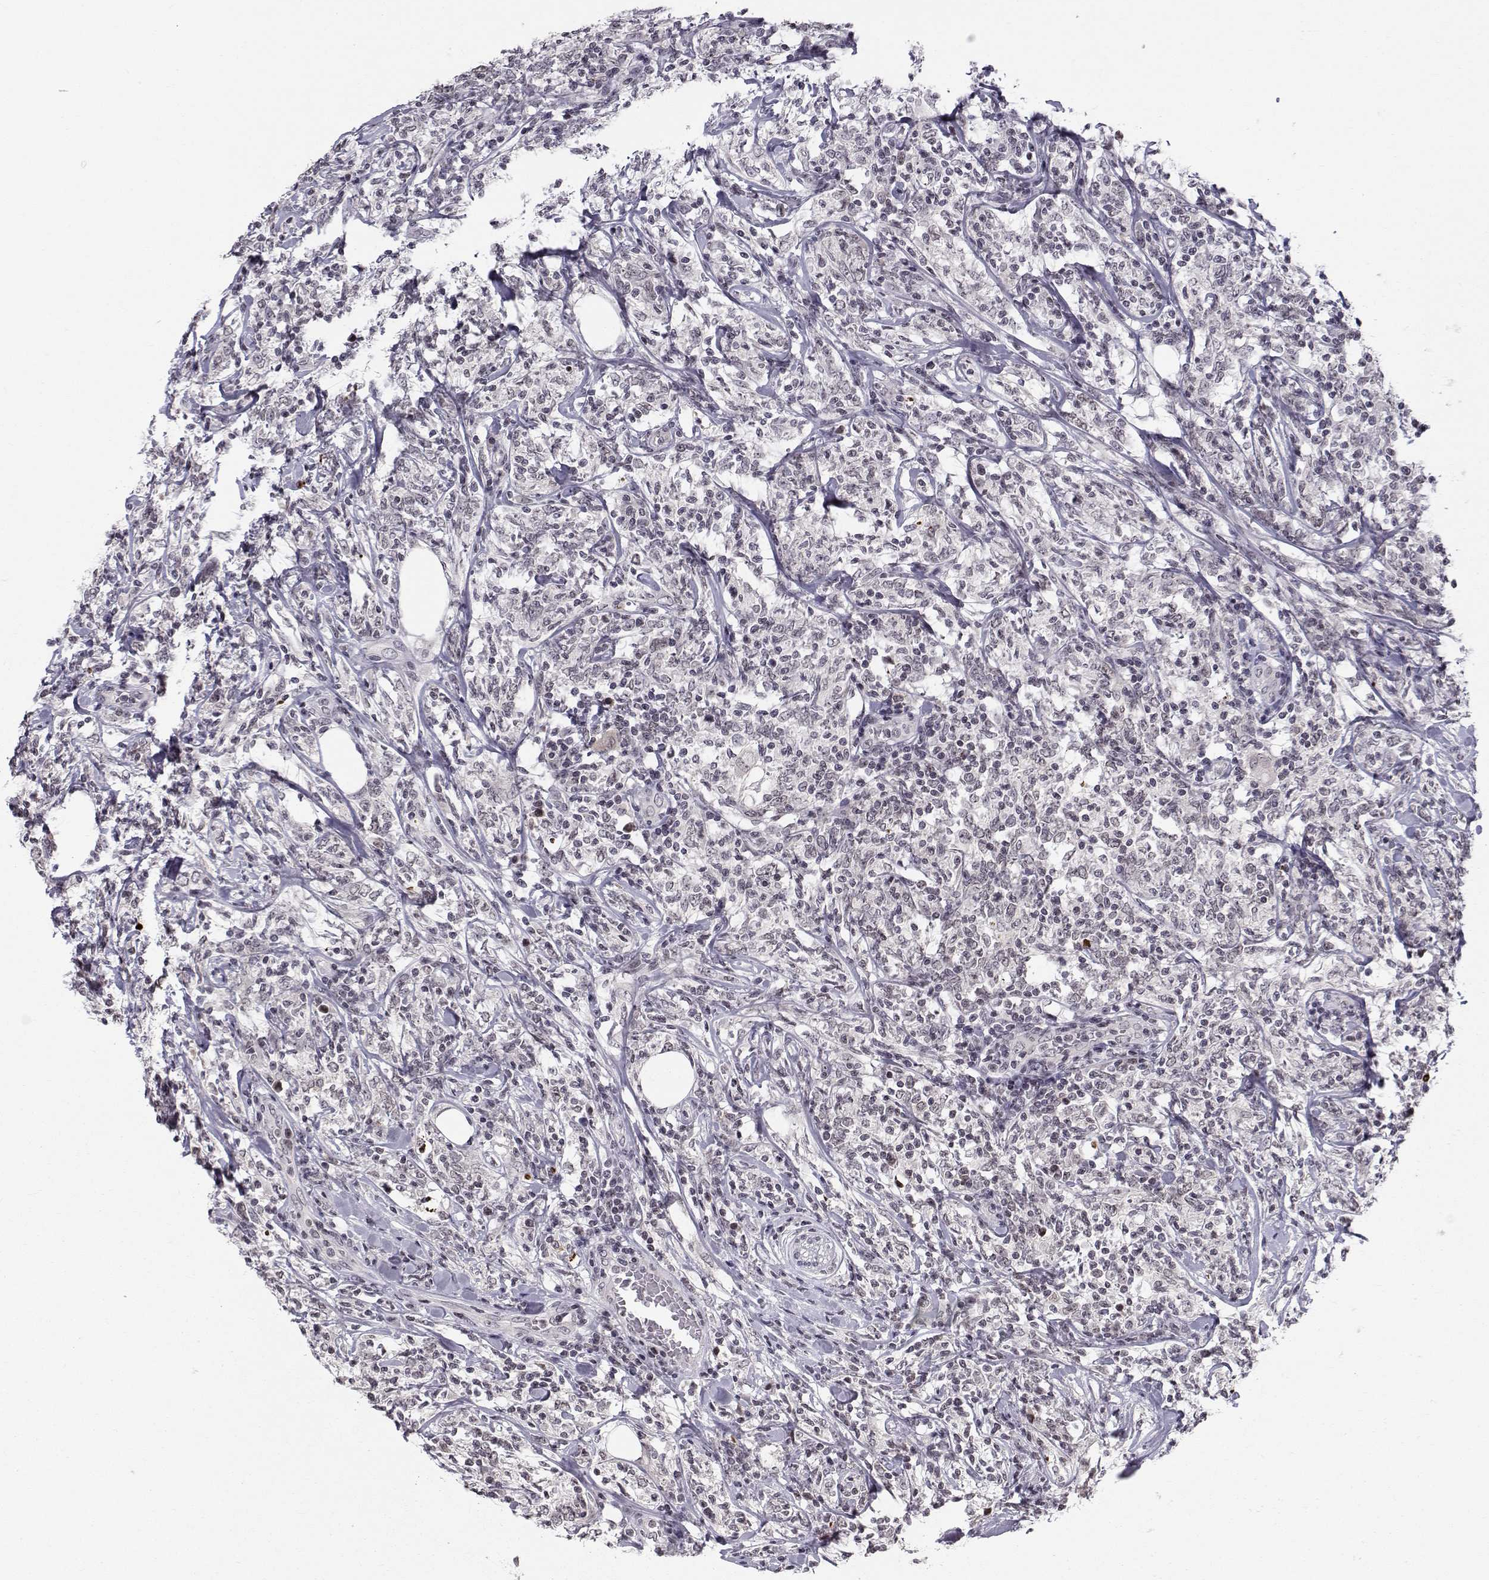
{"staining": {"intensity": "negative", "quantity": "none", "location": "none"}, "tissue": "lymphoma", "cell_type": "Tumor cells", "image_type": "cancer", "snomed": [{"axis": "morphology", "description": "Malignant lymphoma, non-Hodgkin's type, High grade"}, {"axis": "topography", "description": "Lymph node"}], "caption": "Tumor cells show no significant staining in high-grade malignant lymphoma, non-Hodgkin's type.", "gene": "MARCHF4", "patient": {"sex": "female", "age": 84}}